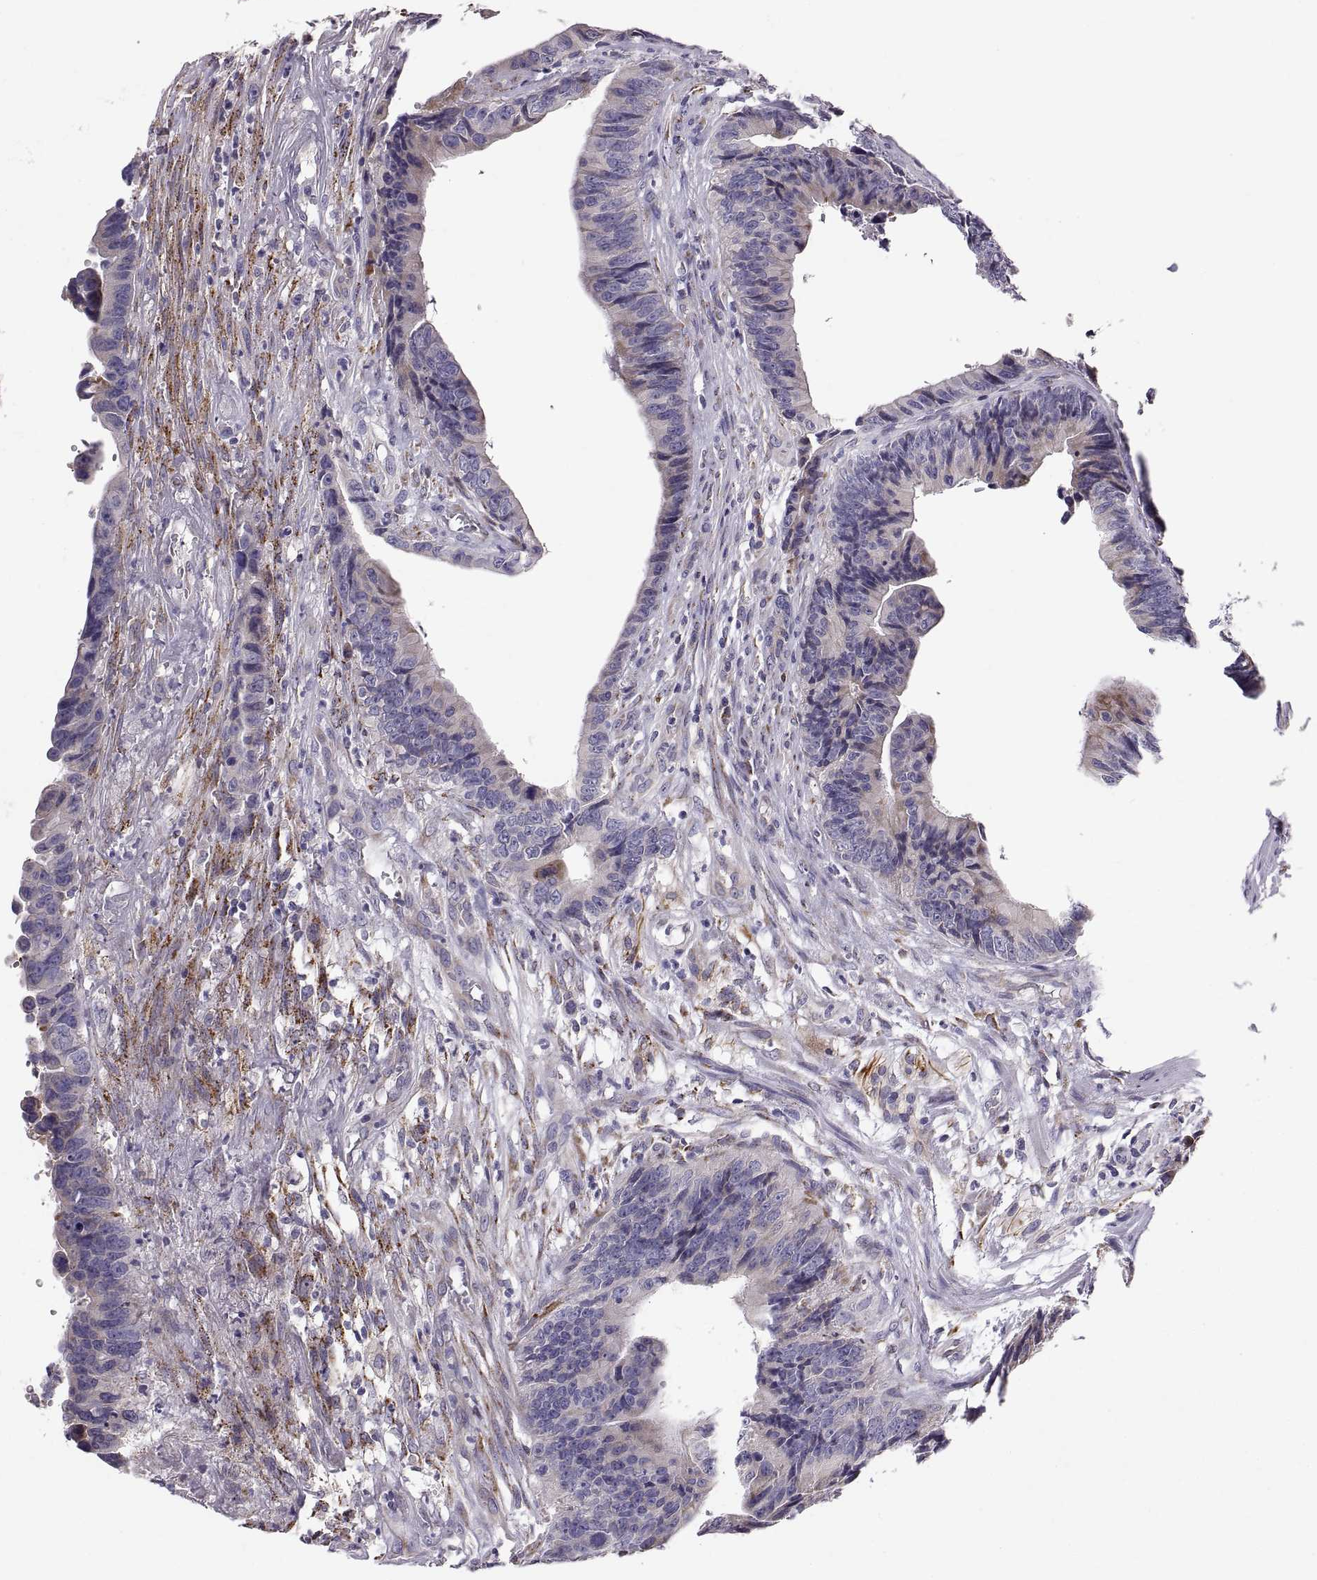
{"staining": {"intensity": "negative", "quantity": "none", "location": "none"}, "tissue": "colorectal cancer", "cell_type": "Tumor cells", "image_type": "cancer", "snomed": [{"axis": "morphology", "description": "Adenocarcinoma, NOS"}, {"axis": "topography", "description": "Colon"}], "caption": "This is an IHC histopathology image of human colorectal cancer (adenocarcinoma). There is no staining in tumor cells.", "gene": "PLEKHB2", "patient": {"sex": "female", "age": 87}}